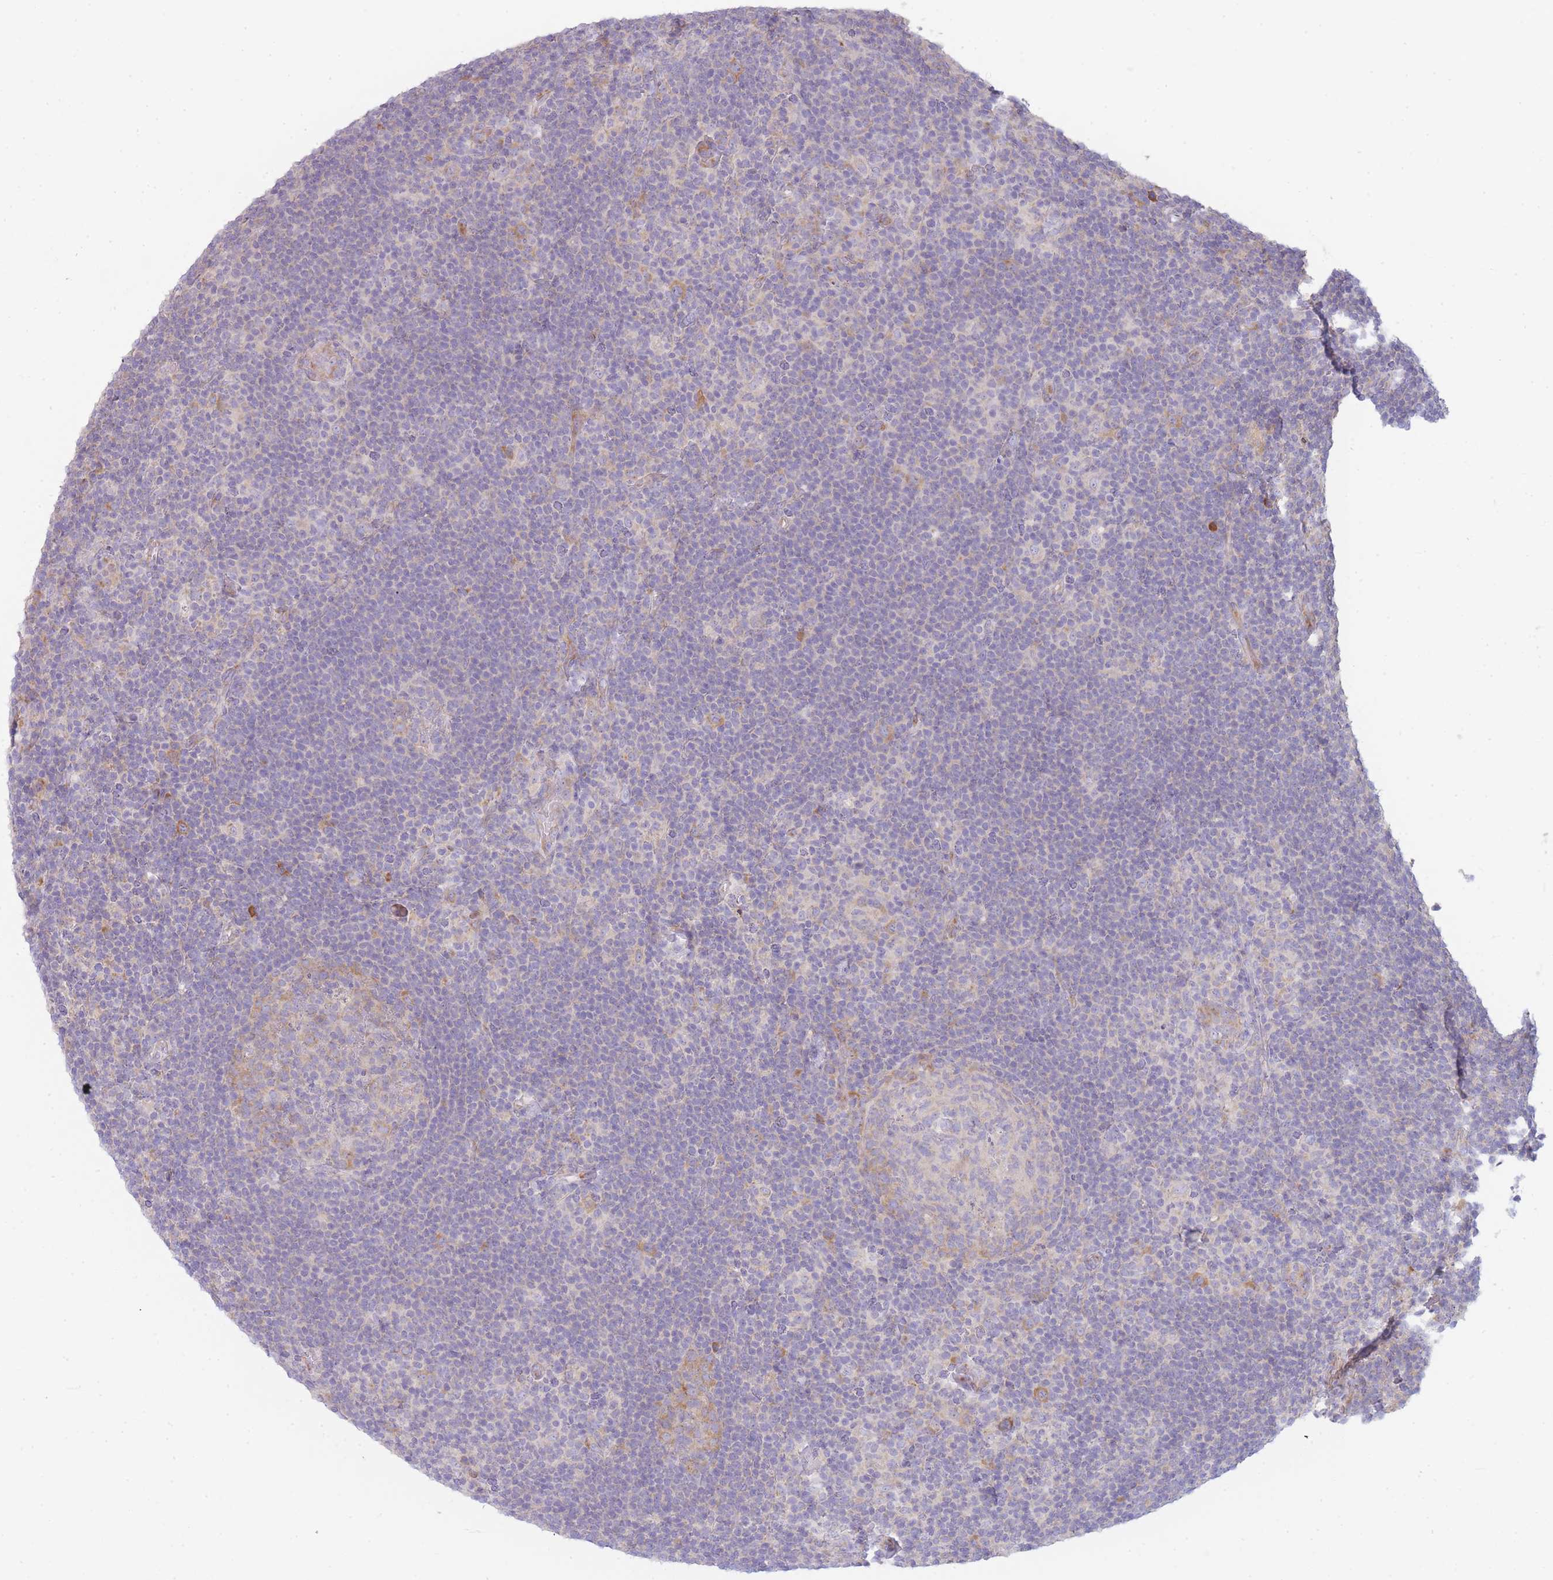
{"staining": {"intensity": "negative", "quantity": "none", "location": "none"}, "tissue": "lymphoma", "cell_type": "Tumor cells", "image_type": "cancer", "snomed": [{"axis": "morphology", "description": "Hodgkin's disease, NOS"}, {"axis": "topography", "description": "Lymph node"}], "caption": "Immunohistochemistry (IHC) photomicrograph of neoplastic tissue: Hodgkin's disease stained with DAB reveals no significant protein positivity in tumor cells.", "gene": "OR5L2", "patient": {"sex": "female", "age": 57}}